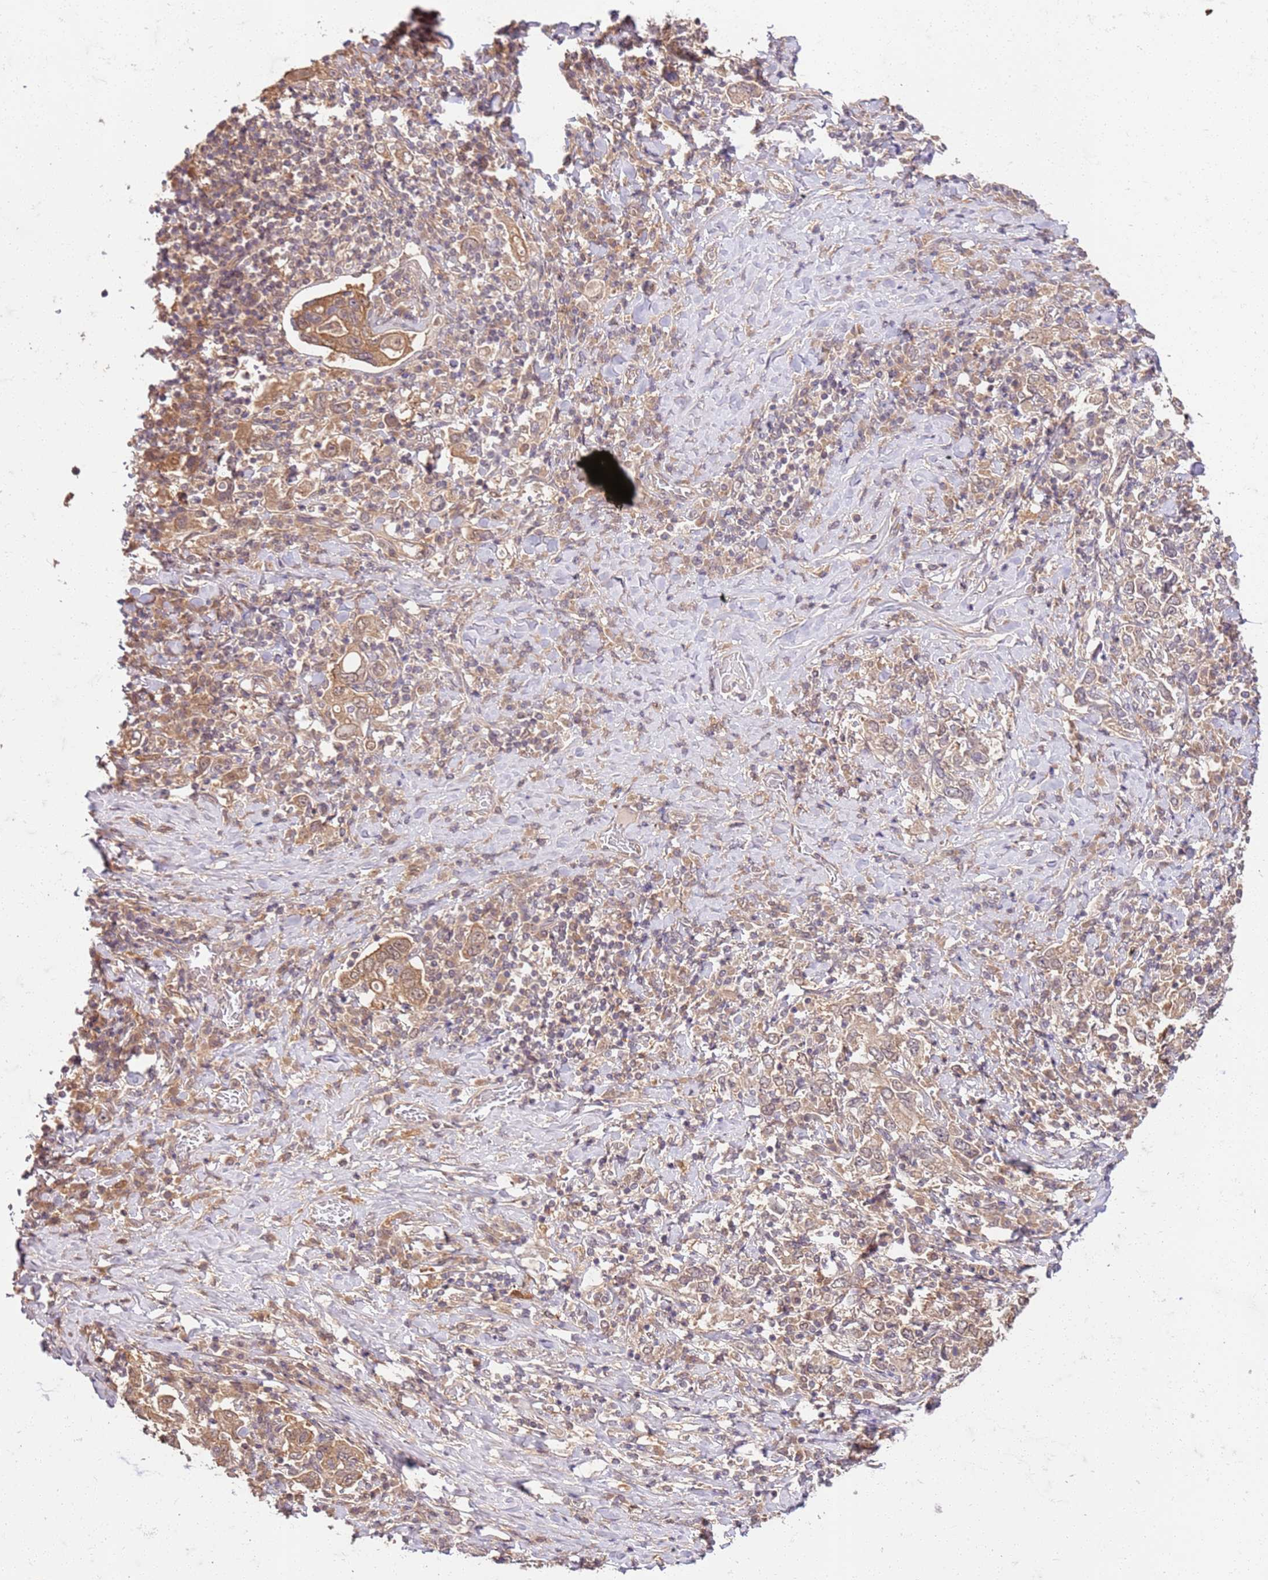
{"staining": {"intensity": "moderate", "quantity": ">75%", "location": "cytoplasmic/membranous"}, "tissue": "stomach cancer", "cell_type": "Tumor cells", "image_type": "cancer", "snomed": [{"axis": "morphology", "description": "Adenocarcinoma, NOS"}, {"axis": "topography", "description": "Stomach, upper"}, {"axis": "topography", "description": "Stomach"}], "caption": "Tumor cells demonstrate medium levels of moderate cytoplasmic/membranous staining in approximately >75% of cells in human stomach cancer (adenocarcinoma).", "gene": "UBE3A", "patient": {"sex": "male", "age": 62}}